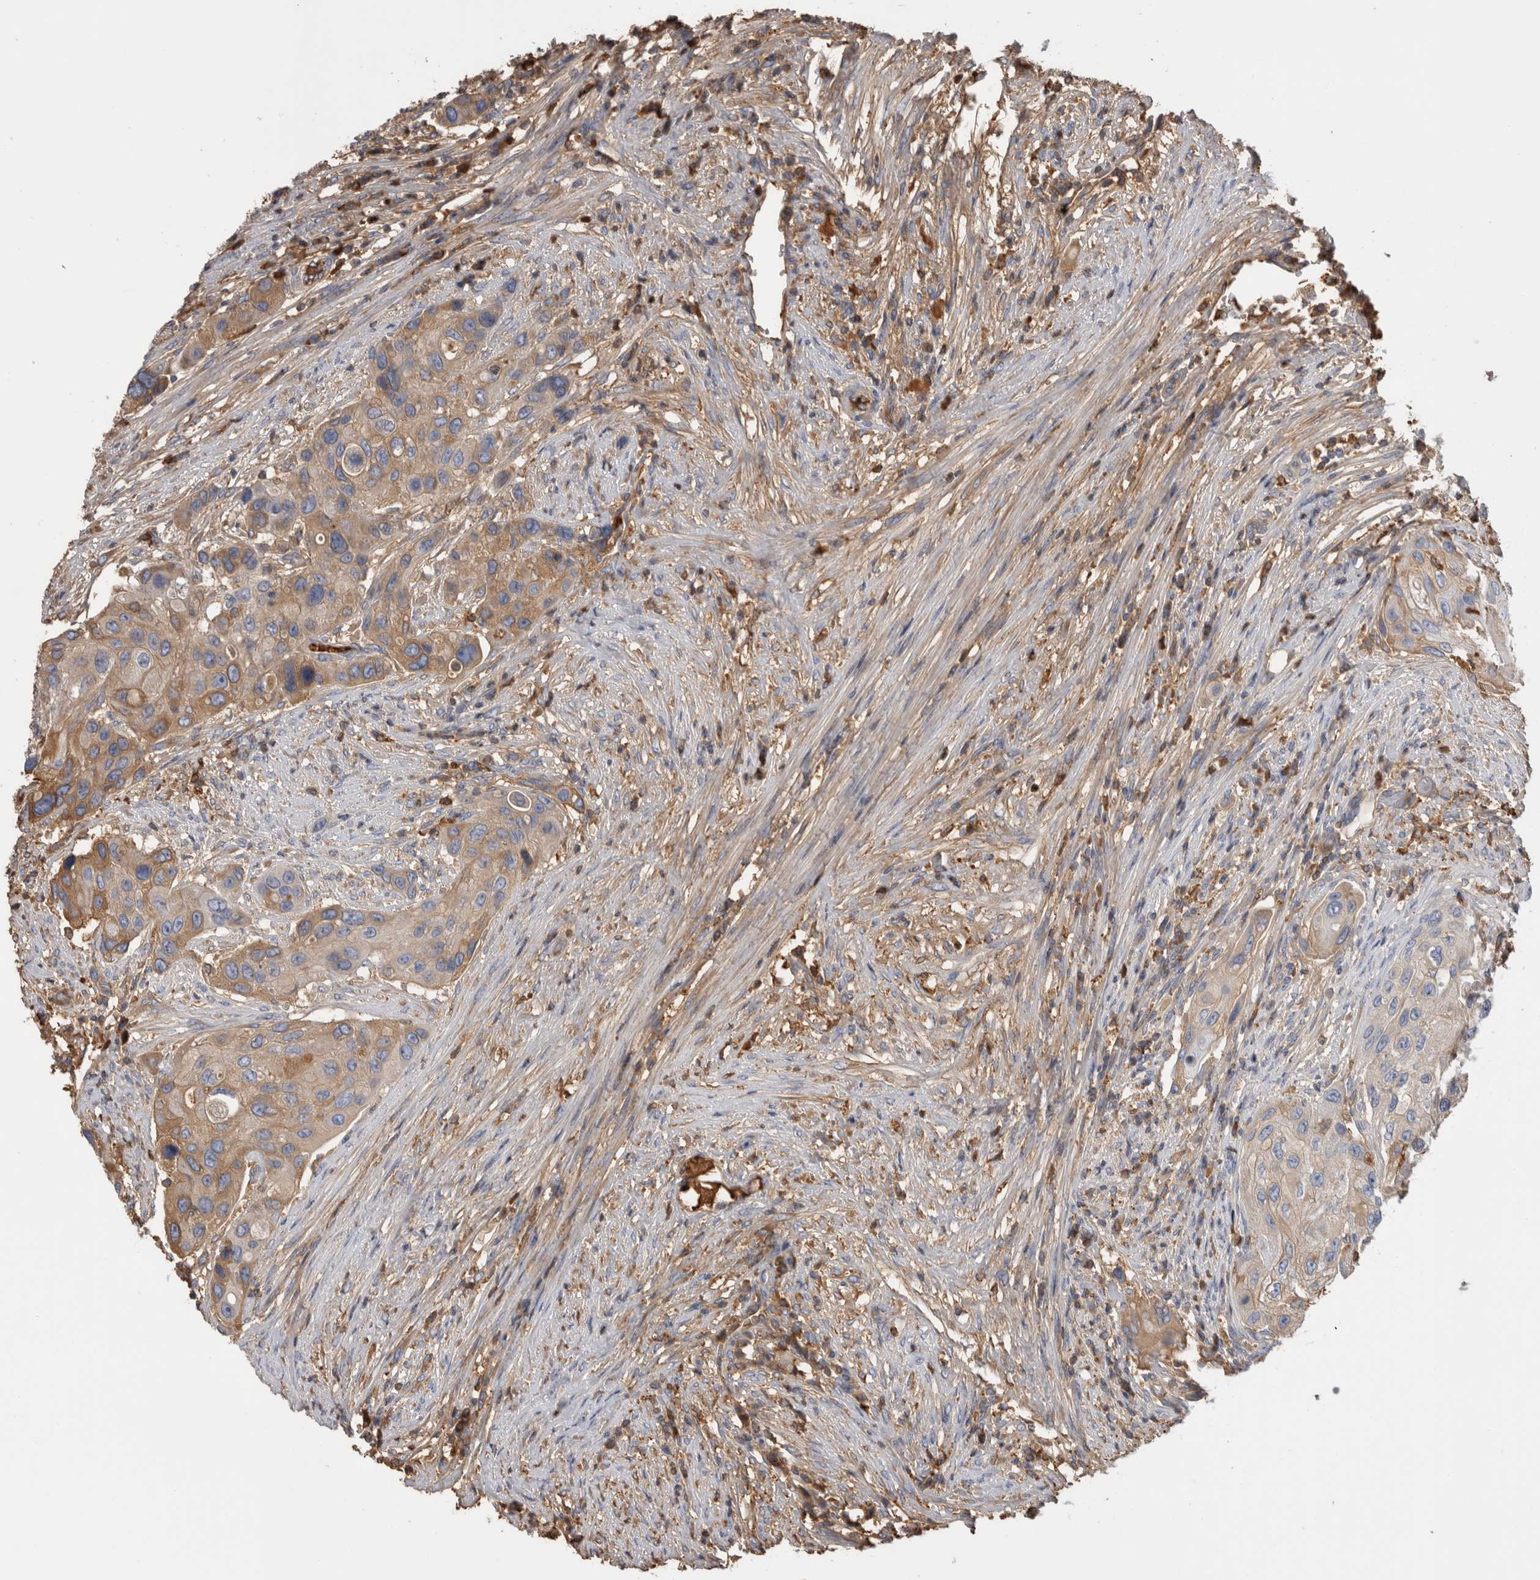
{"staining": {"intensity": "moderate", "quantity": "<25%", "location": "cytoplasmic/membranous"}, "tissue": "urothelial cancer", "cell_type": "Tumor cells", "image_type": "cancer", "snomed": [{"axis": "morphology", "description": "Urothelial carcinoma, High grade"}, {"axis": "topography", "description": "Urinary bladder"}], "caption": "Brown immunohistochemical staining in human urothelial carcinoma (high-grade) reveals moderate cytoplasmic/membranous staining in approximately <25% of tumor cells.", "gene": "TBCE", "patient": {"sex": "female", "age": 56}}